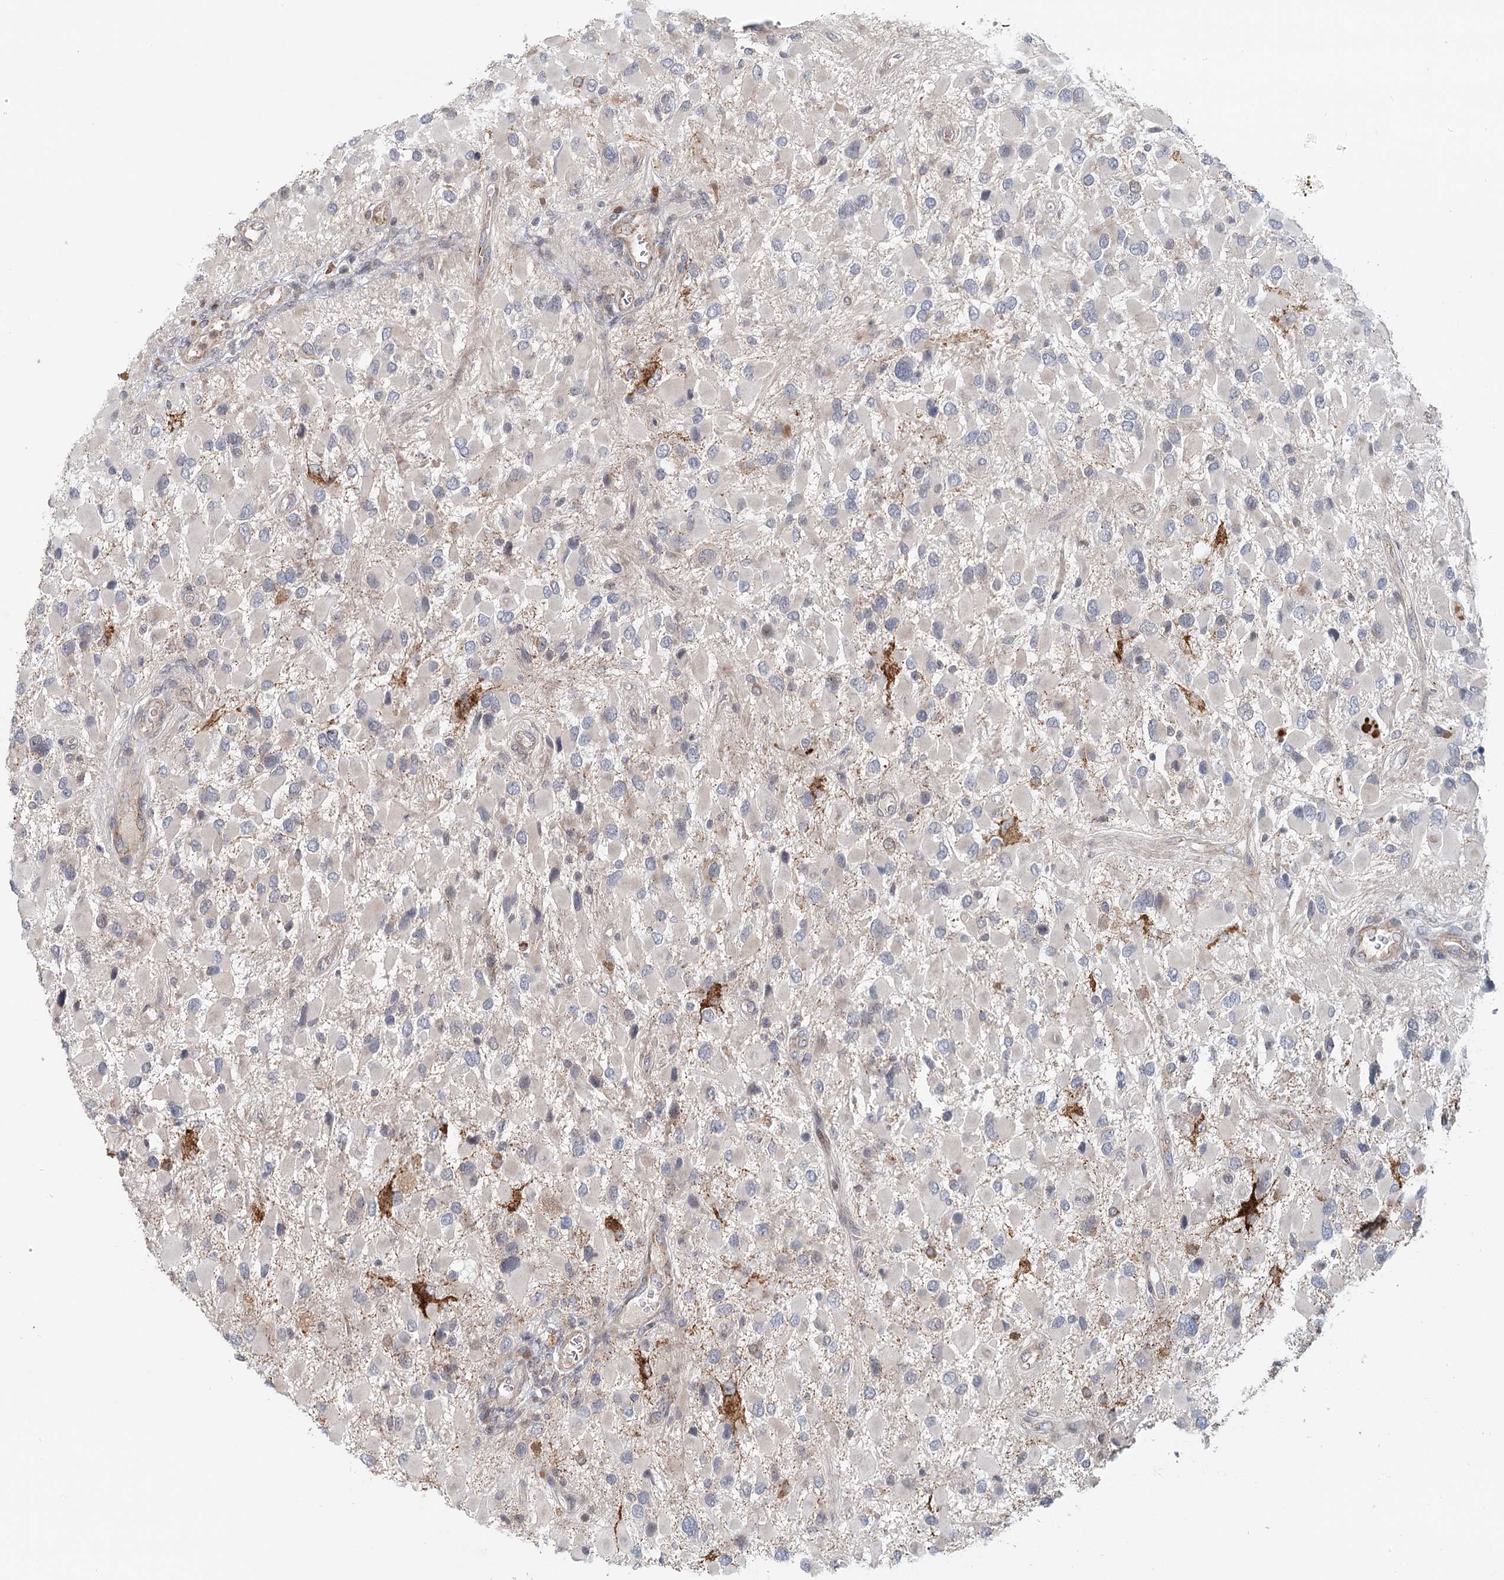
{"staining": {"intensity": "negative", "quantity": "none", "location": "none"}, "tissue": "glioma", "cell_type": "Tumor cells", "image_type": "cancer", "snomed": [{"axis": "morphology", "description": "Glioma, malignant, High grade"}, {"axis": "topography", "description": "Brain"}], "caption": "A photomicrograph of human glioma is negative for staining in tumor cells. (Brightfield microscopy of DAB (3,3'-diaminobenzidine) IHC at high magnification).", "gene": "RNF111", "patient": {"sex": "male", "age": 53}}